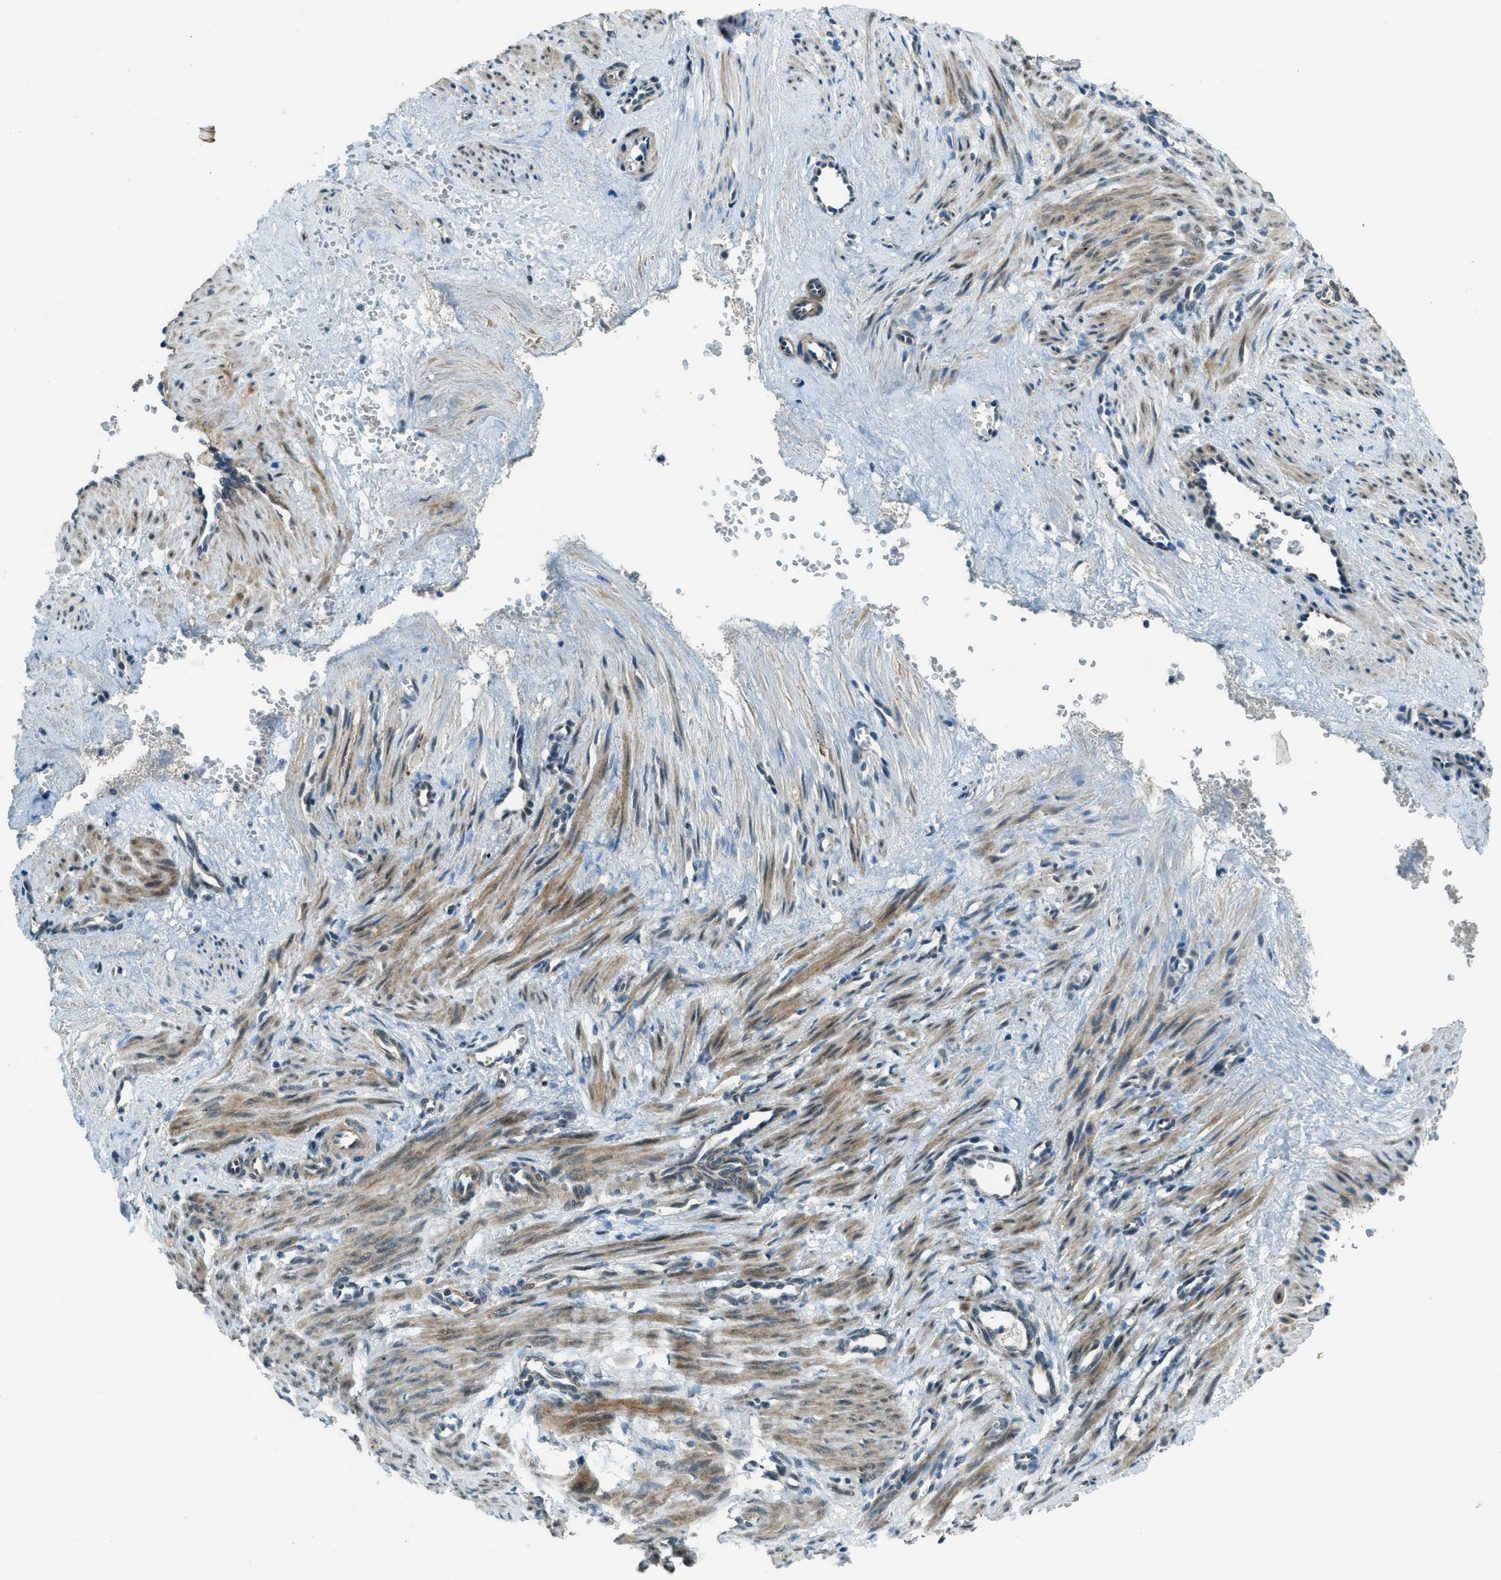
{"staining": {"intensity": "moderate", "quantity": ">75%", "location": "cytoplasmic/membranous"}, "tissue": "smooth muscle", "cell_type": "Smooth muscle cells", "image_type": "normal", "snomed": [{"axis": "morphology", "description": "Normal tissue, NOS"}, {"axis": "topography", "description": "Endometrium"}], "caption": "The image displays staining of benign smooth muscle, revealing moderate cytoplasmic/membranous protein positivity (brown color) within smooth muscle cells.", "gene": "NPEPL1", "patient": {"sex": "female", "age": 33}}